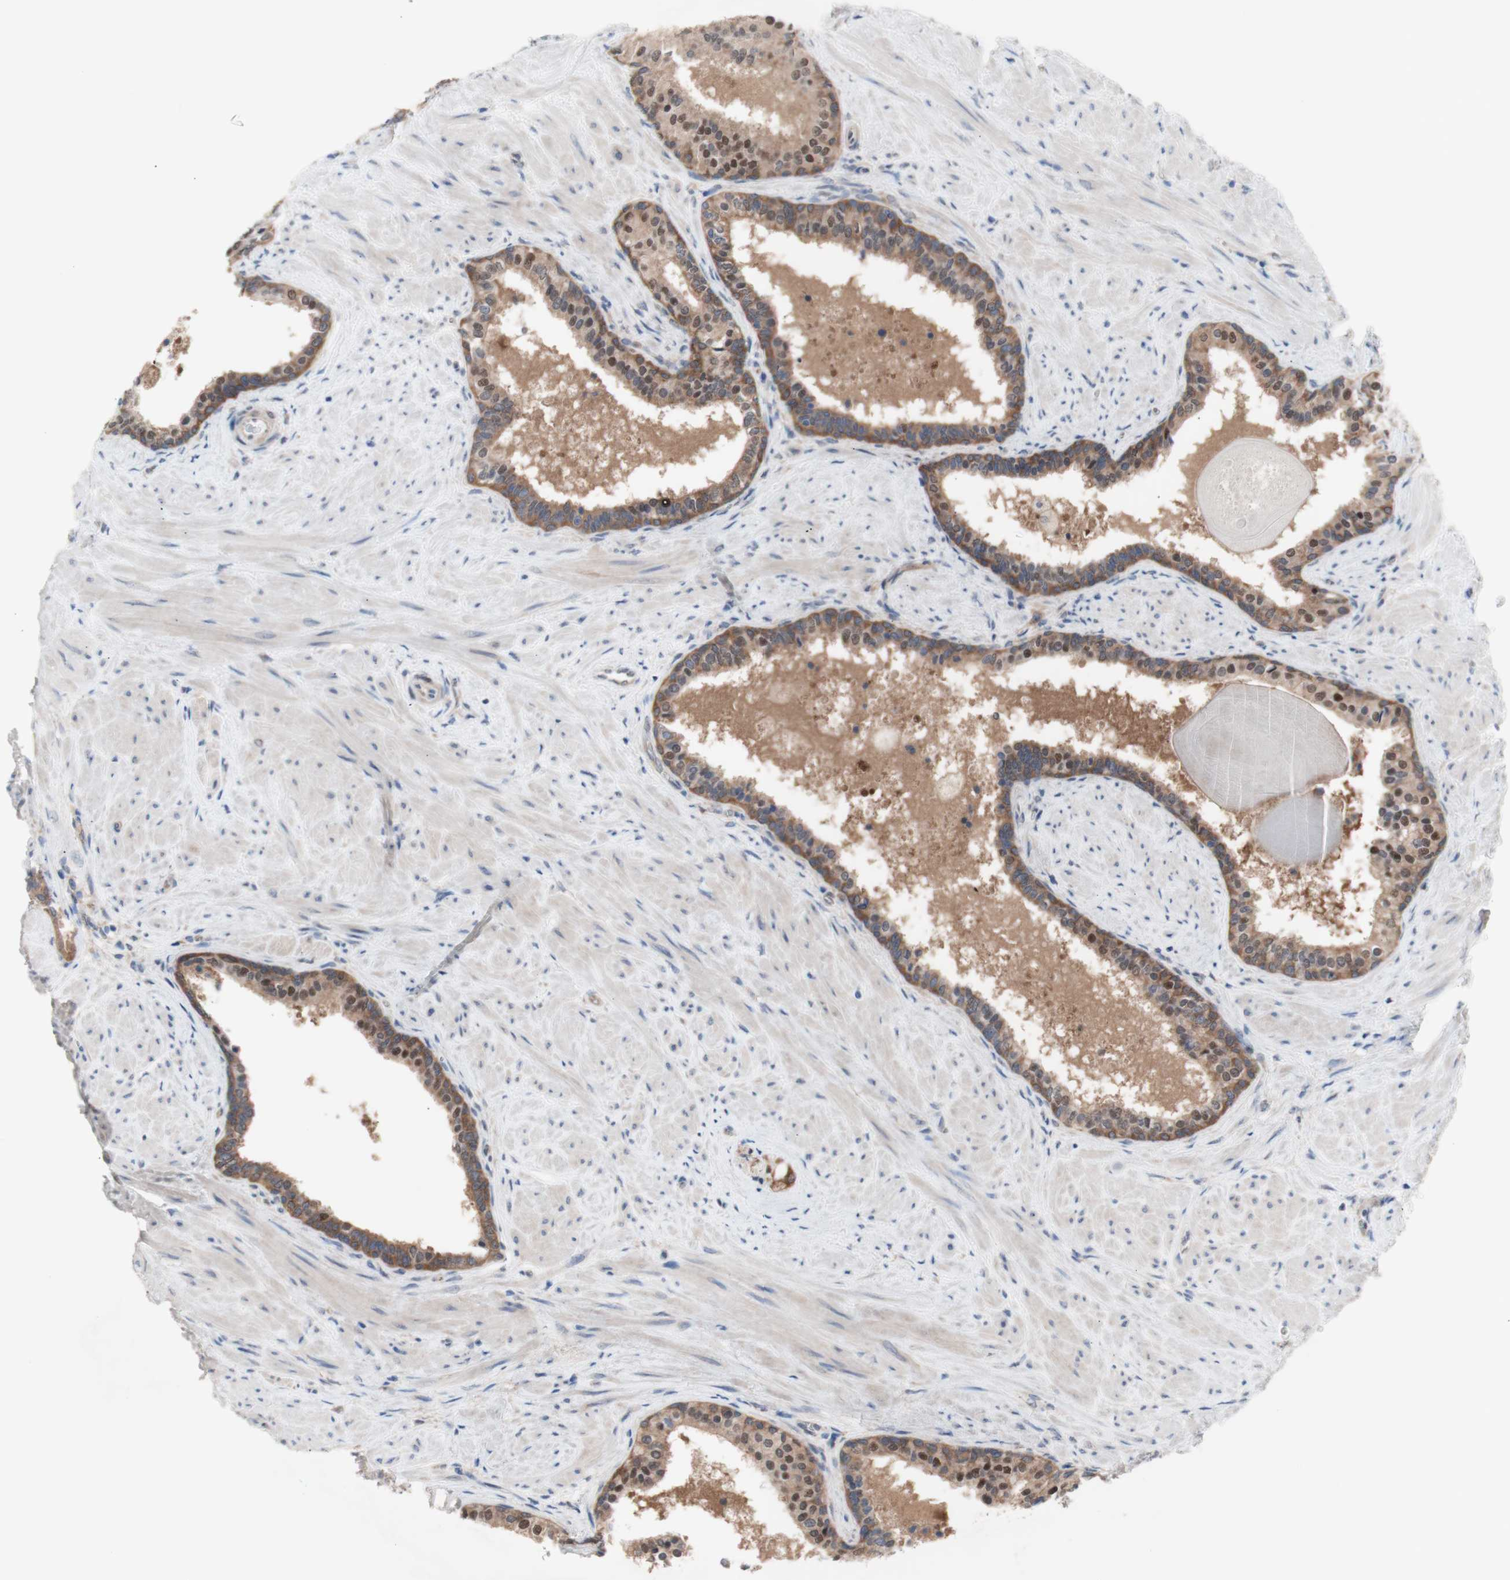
{"staining": {"intensity": "moderate", "quantity": ">75%", "location": "cytoplasmic/membranous,nuclear"}, "tissue": "prostate cancer", "cell_type": "Tumor cells", "image_type": "cancer", "snomed": [{"axis": "morphology", "description": "Adenocarcinoma, Low grade"}, {"axis": "topography", "description": "Prostate"}], "caption": "Adenocarcinoma (low-grade) (prostate) tissue displays moderate cytoplasmic/membranous and nuclear positivity in about >75% of tumor cells, visualized by immunohistochemistry.", "gene": "PRMT5", "patient": {"sex": "male", "age": 60}}